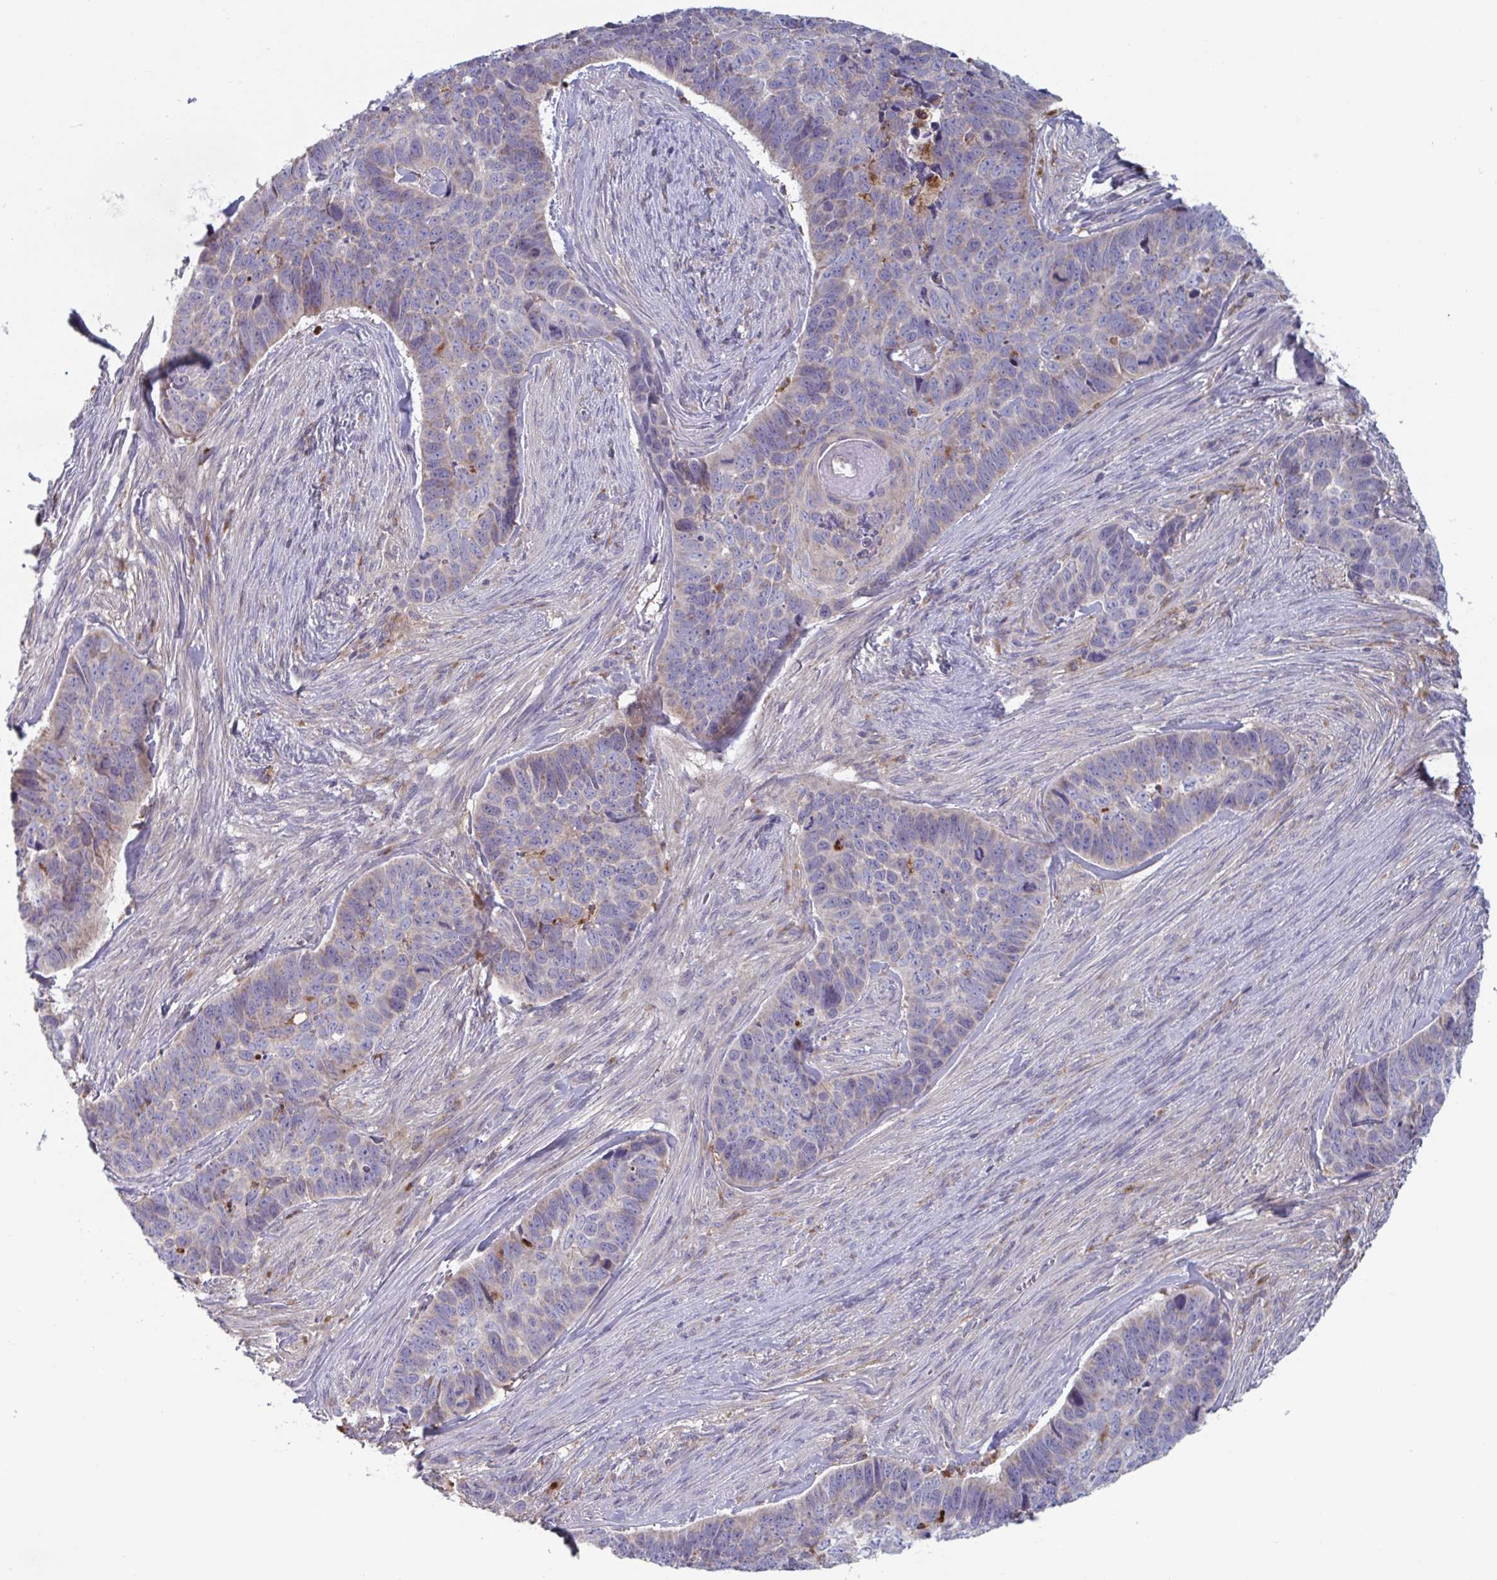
{"staining": {"intensity": "moderate", "quantity": "<25%", "location": "cytoplasmic/membranous"}, "tissue": "skin cancer", "cell_type": "Tumor cells", "image_type": "cancer", "snomed": [{"axis": "morphology", "description": "Basal cell carcinoma"}, {"axis": "topography", "description": "Skin"}], "caption": "Basal cell carcinoma (skin) stained for a protein shows moderate cytoplasmic/membranous positivity in tumor cells.", "gene": "NIPSNAP1", "patient": {"sex": "female", "age": 82}}